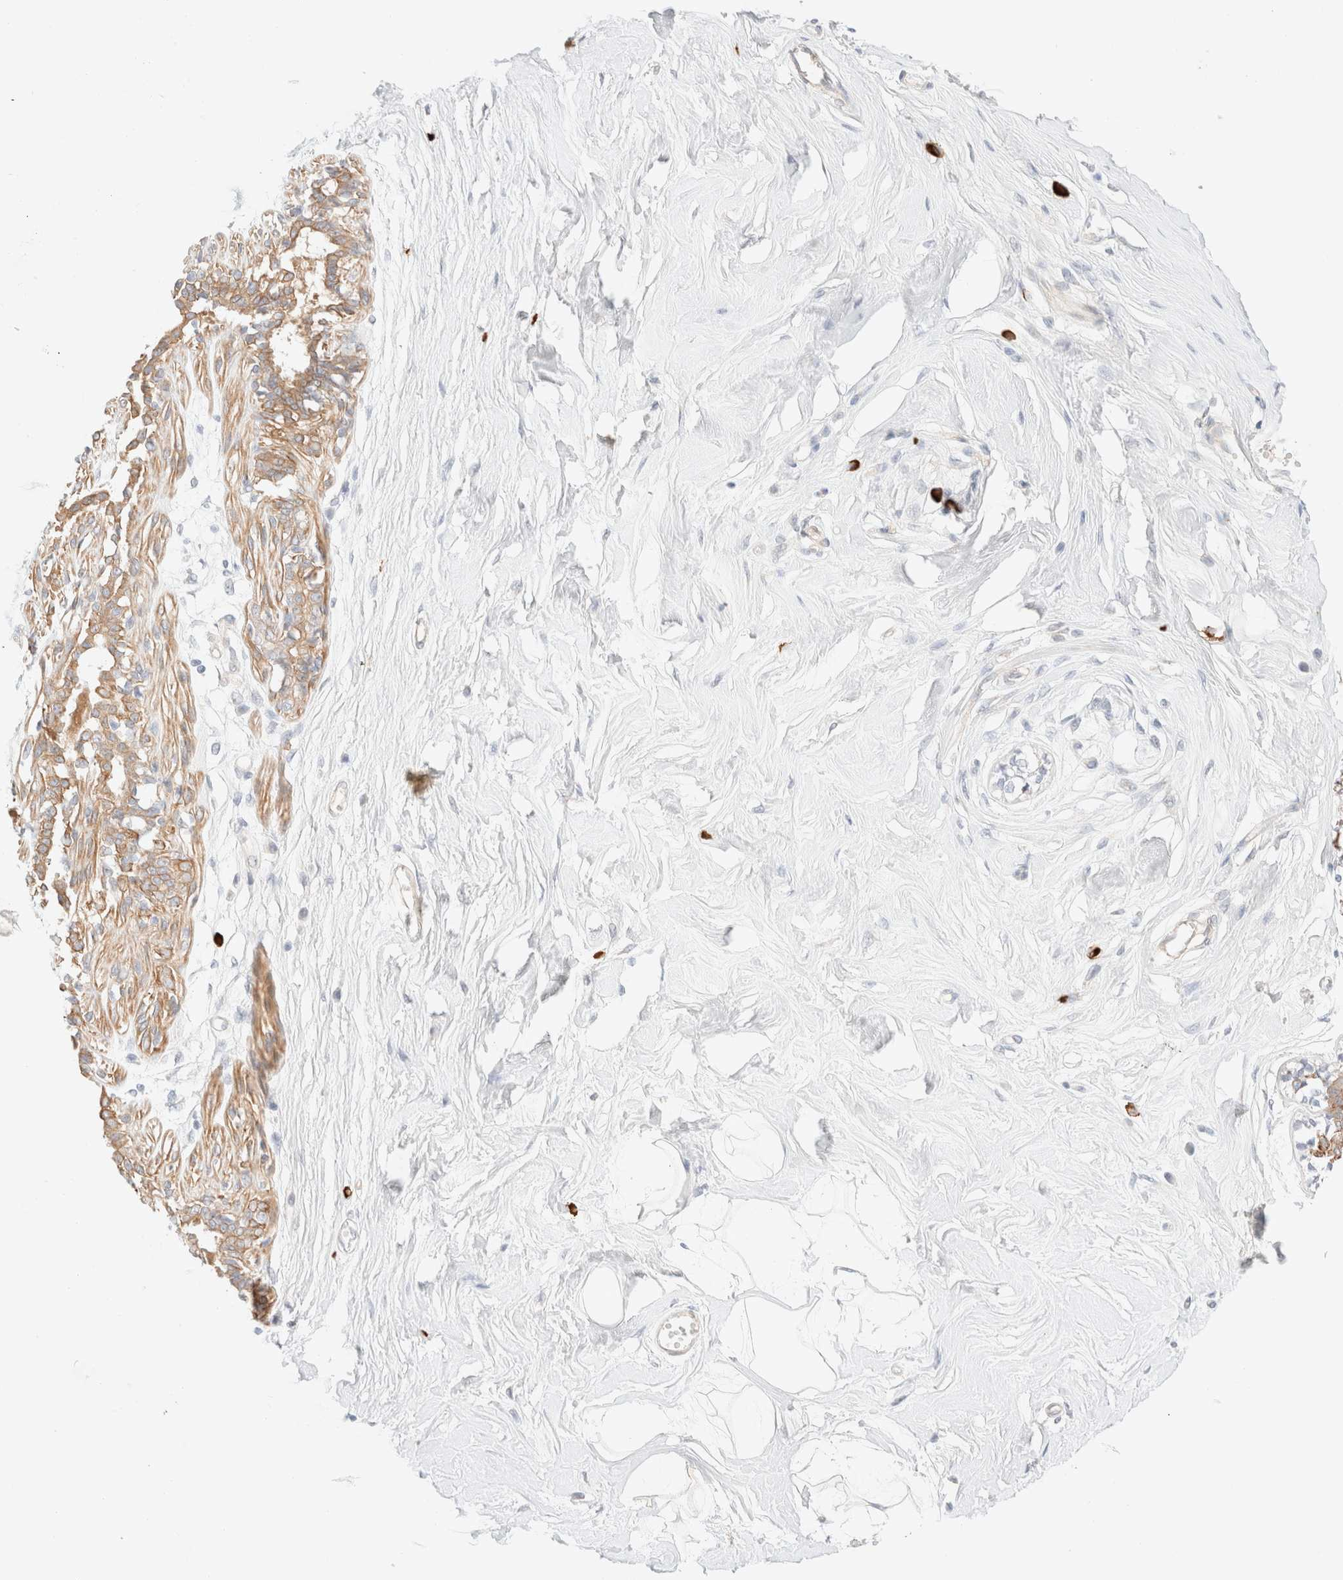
{"staining": {"intensity": "weak", "quantity": ">75%", "location": "cytoplasmic/membranous"}, "tissue": "breast", "cell_type": "Adipocytes", "image_type": "normal", "snomed": [{"axis": "morphology", "description": "Normal tissue, NOS"}, {"axis": "topography", "description": "Breast"}], "caption": "A brown stain highlights weak cytoplasmic/membranous staining of a protein in adipocytes of benign breast. (DAB = brown stain, brightfield microscopy at high magnification).", "gene": "NIBAN2", "patient": {"sex": "female", "age": 45}}